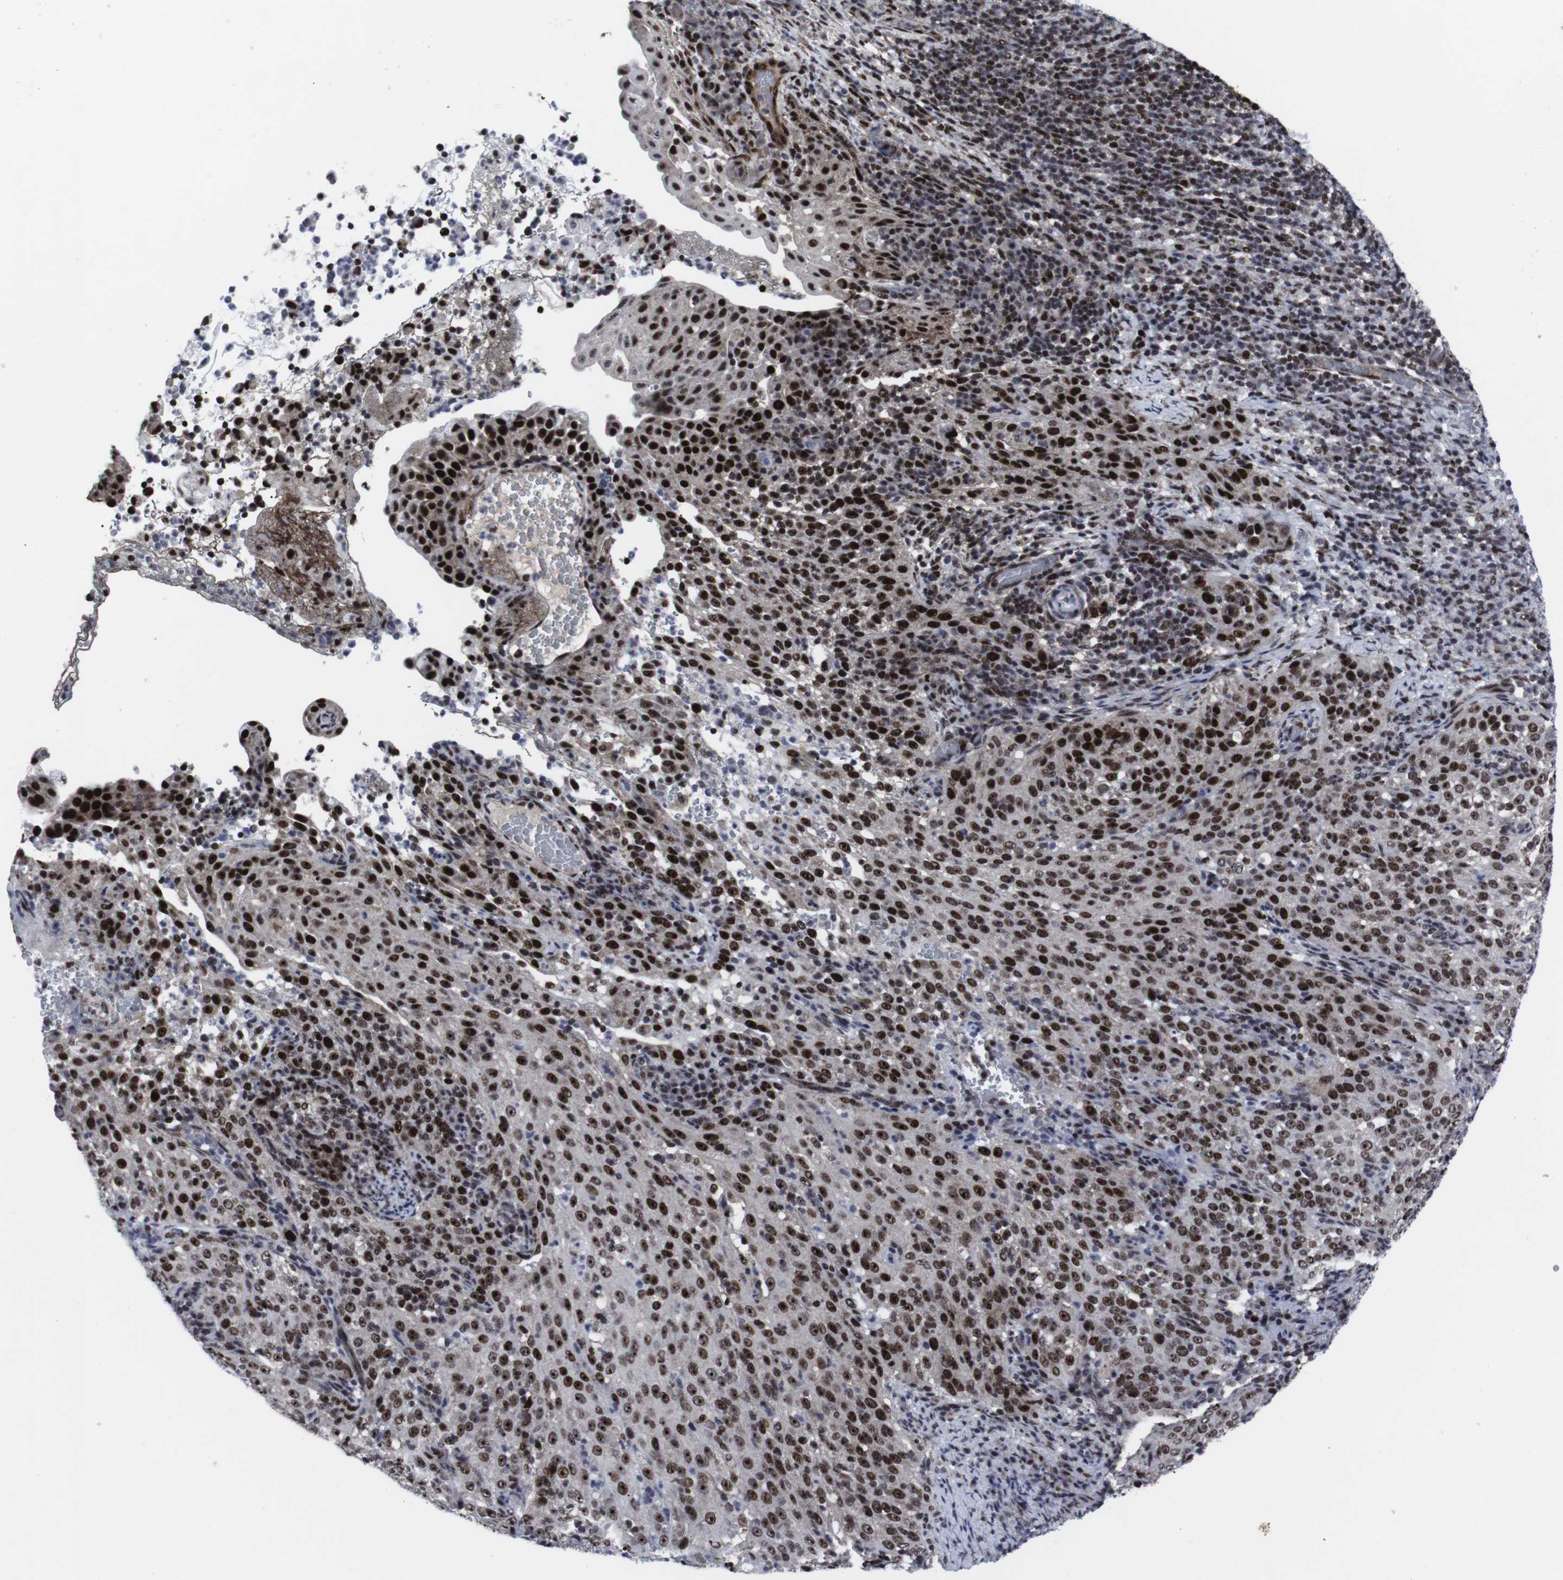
{"staining": {"intensity": "strong", "quantity": ">75%", "location": "nuclear"}, "tissue": "cervical cancer", "cell_type": "Tumor cells", "image_type": "cancer", "snomed": [{"axis": "morphology", "description": "Squamous cell carcinoma, NOS"}, {"axis": "topography", "description": "Cervix"}], "caption": "Tumor cells demonstrate high levels of strong nuclear expression in approximately >75% of cells in cervical cancer (squamous cell carcinoma).", "gene": "MLH1", "patient": {"sex": "female", "age": 51}}